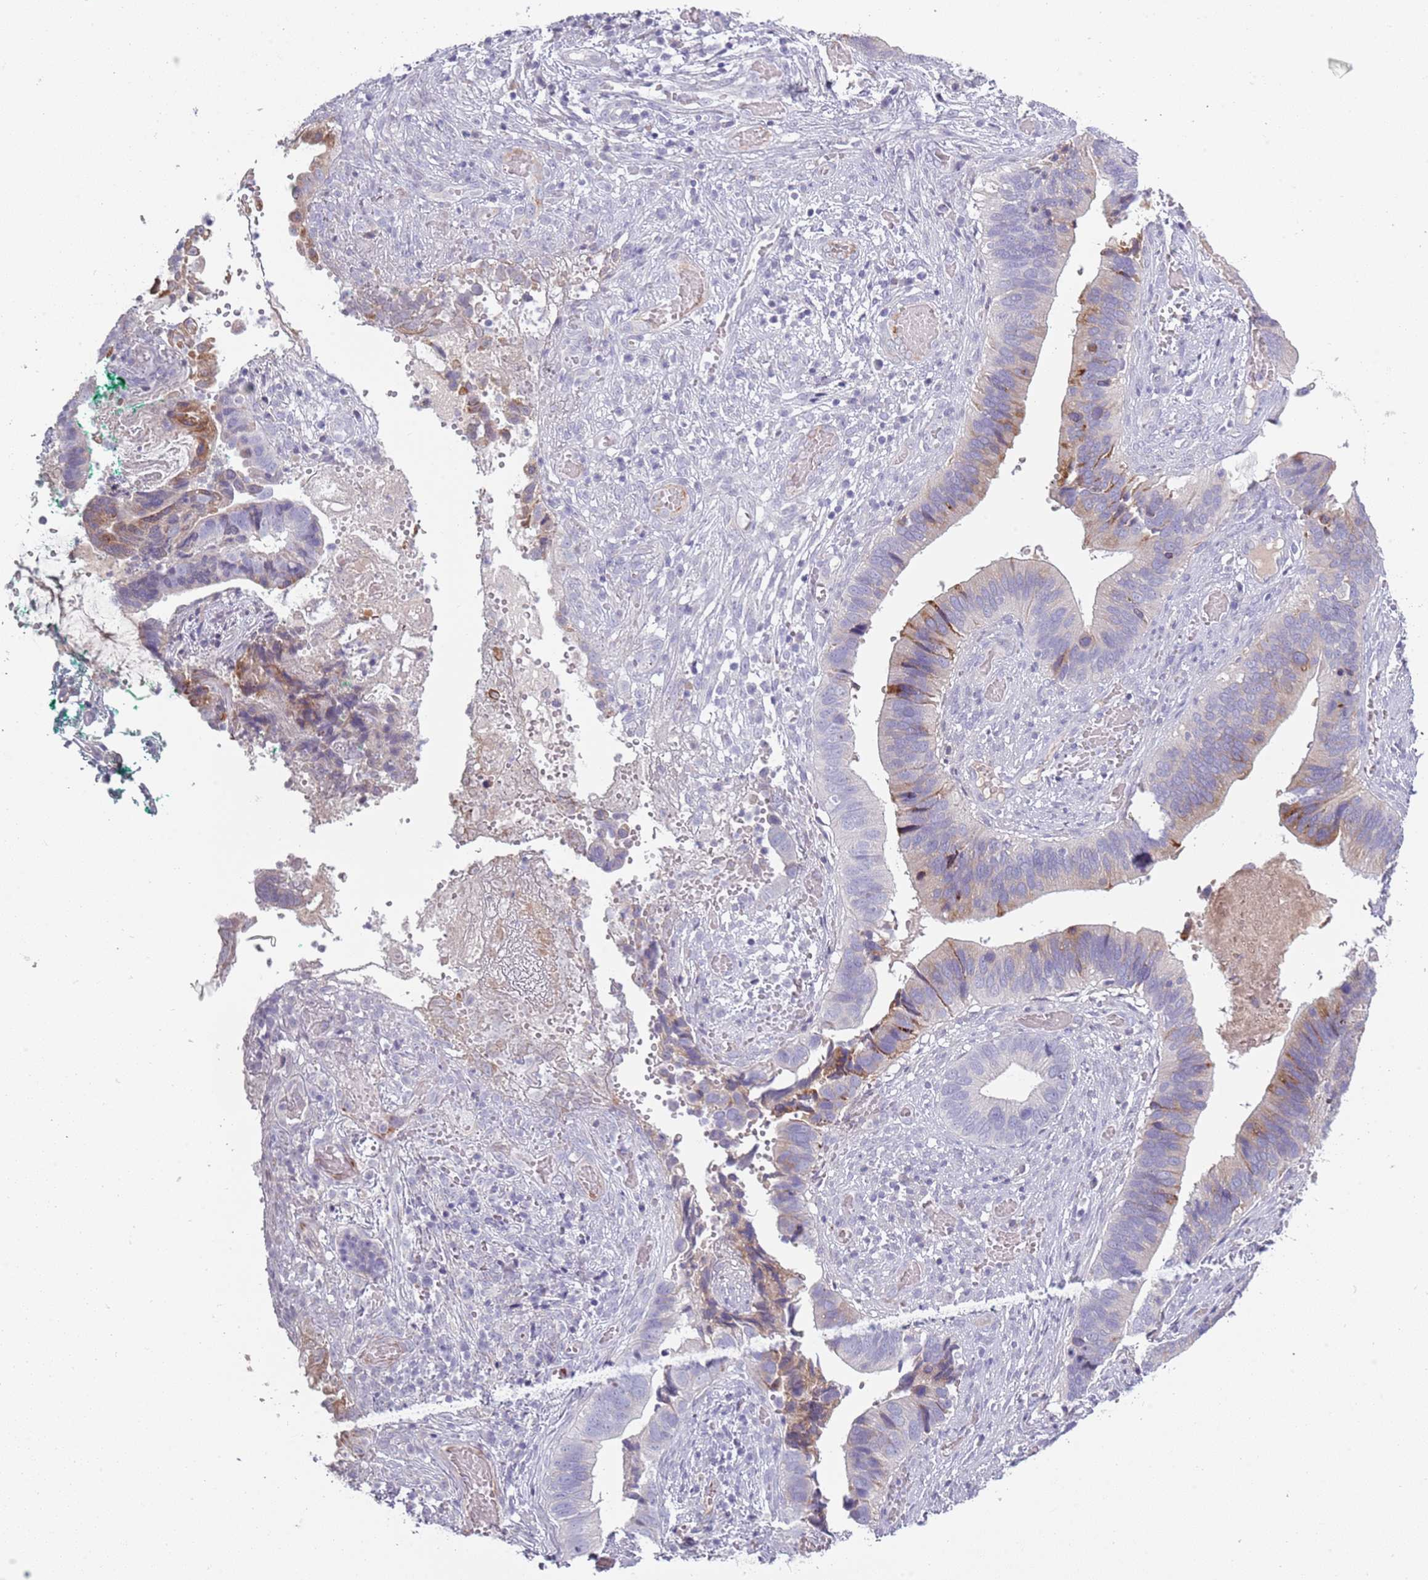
{"staining": {"intensity": "moderate", "quantity": "<25%", "location": "cytoplasmic/membranous"}, "tissue": "cervical cancer", "cell_type": "Tumor cells", "image_type": "cancer", "snomed": [{"axis": "morphology", "description": "Adenocarcinoma, NOS"}, {"axis": "topography", "description": "Cervix"}], "caption": "Cervical cancer (adenocarcinoma) was stained to show a protein in brown. There is low levels of moderate cytoplasmic/membranous expression in approximately <25% of tumor cells.", "gene": "TNFRSF6B", "patient": {"sex": "female", "age": 42}}